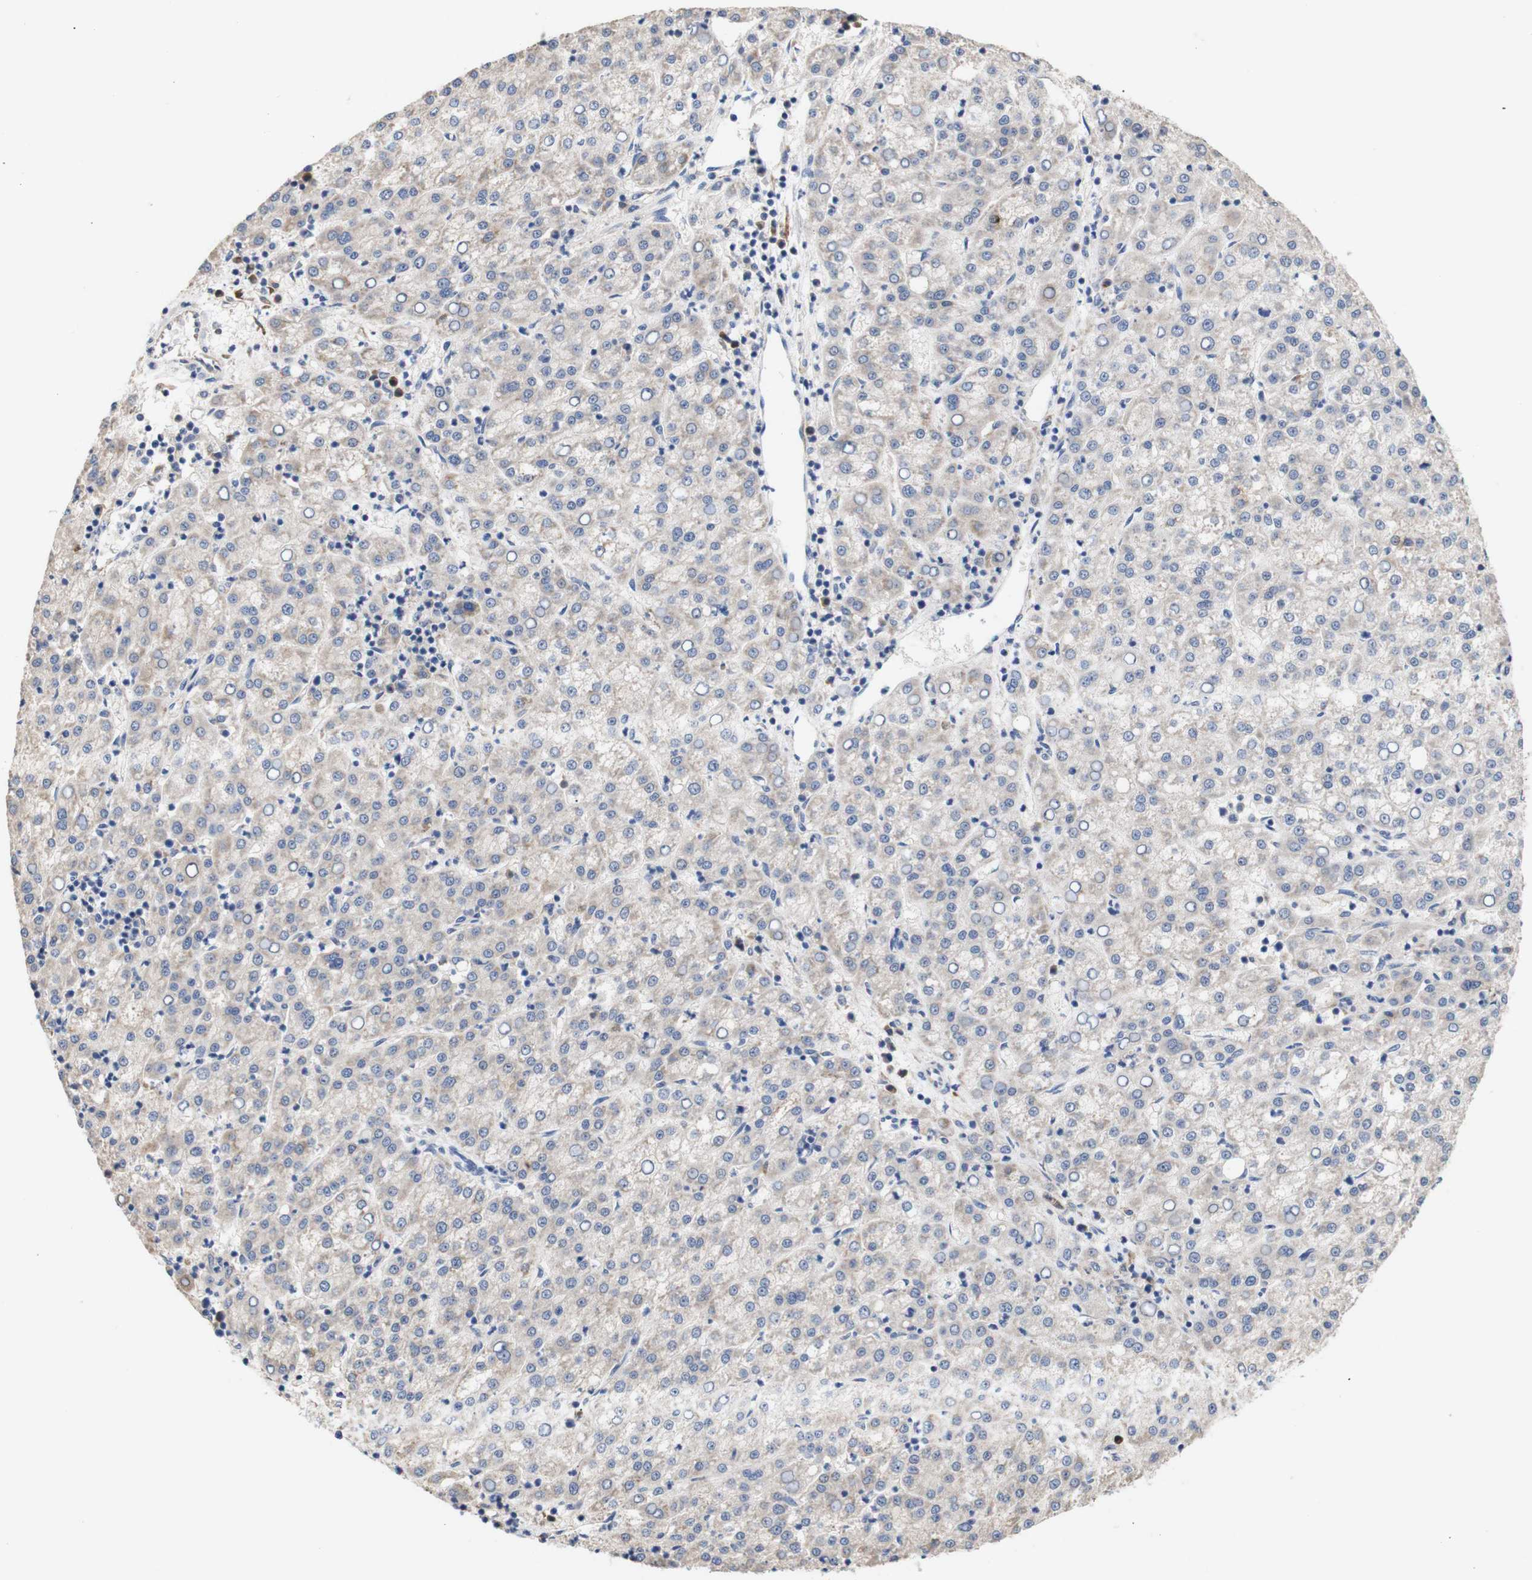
{"staining": {"intensity": "weak", "quantity": ">75%", "location": "cytoplasmic/membranous"}, "tissue": "liver cancer", "cell_type": "Tumor cells", "image_type": "cancer", "snomed": [{"axis": "morphology", "description": "Carcinoma, Hepatocellular, NOS"}, {"axis": "topography", "description": "Liver"}], "caption": "This is a micrograph of immunohistochemistry staining of liver cancer (hepatocellular carcinoma), which shows weak staining in the cytoplasmic/membranous of tumor cells.", "gene": "TRIM5", "patient": {"sex": "female", "age": 58}}